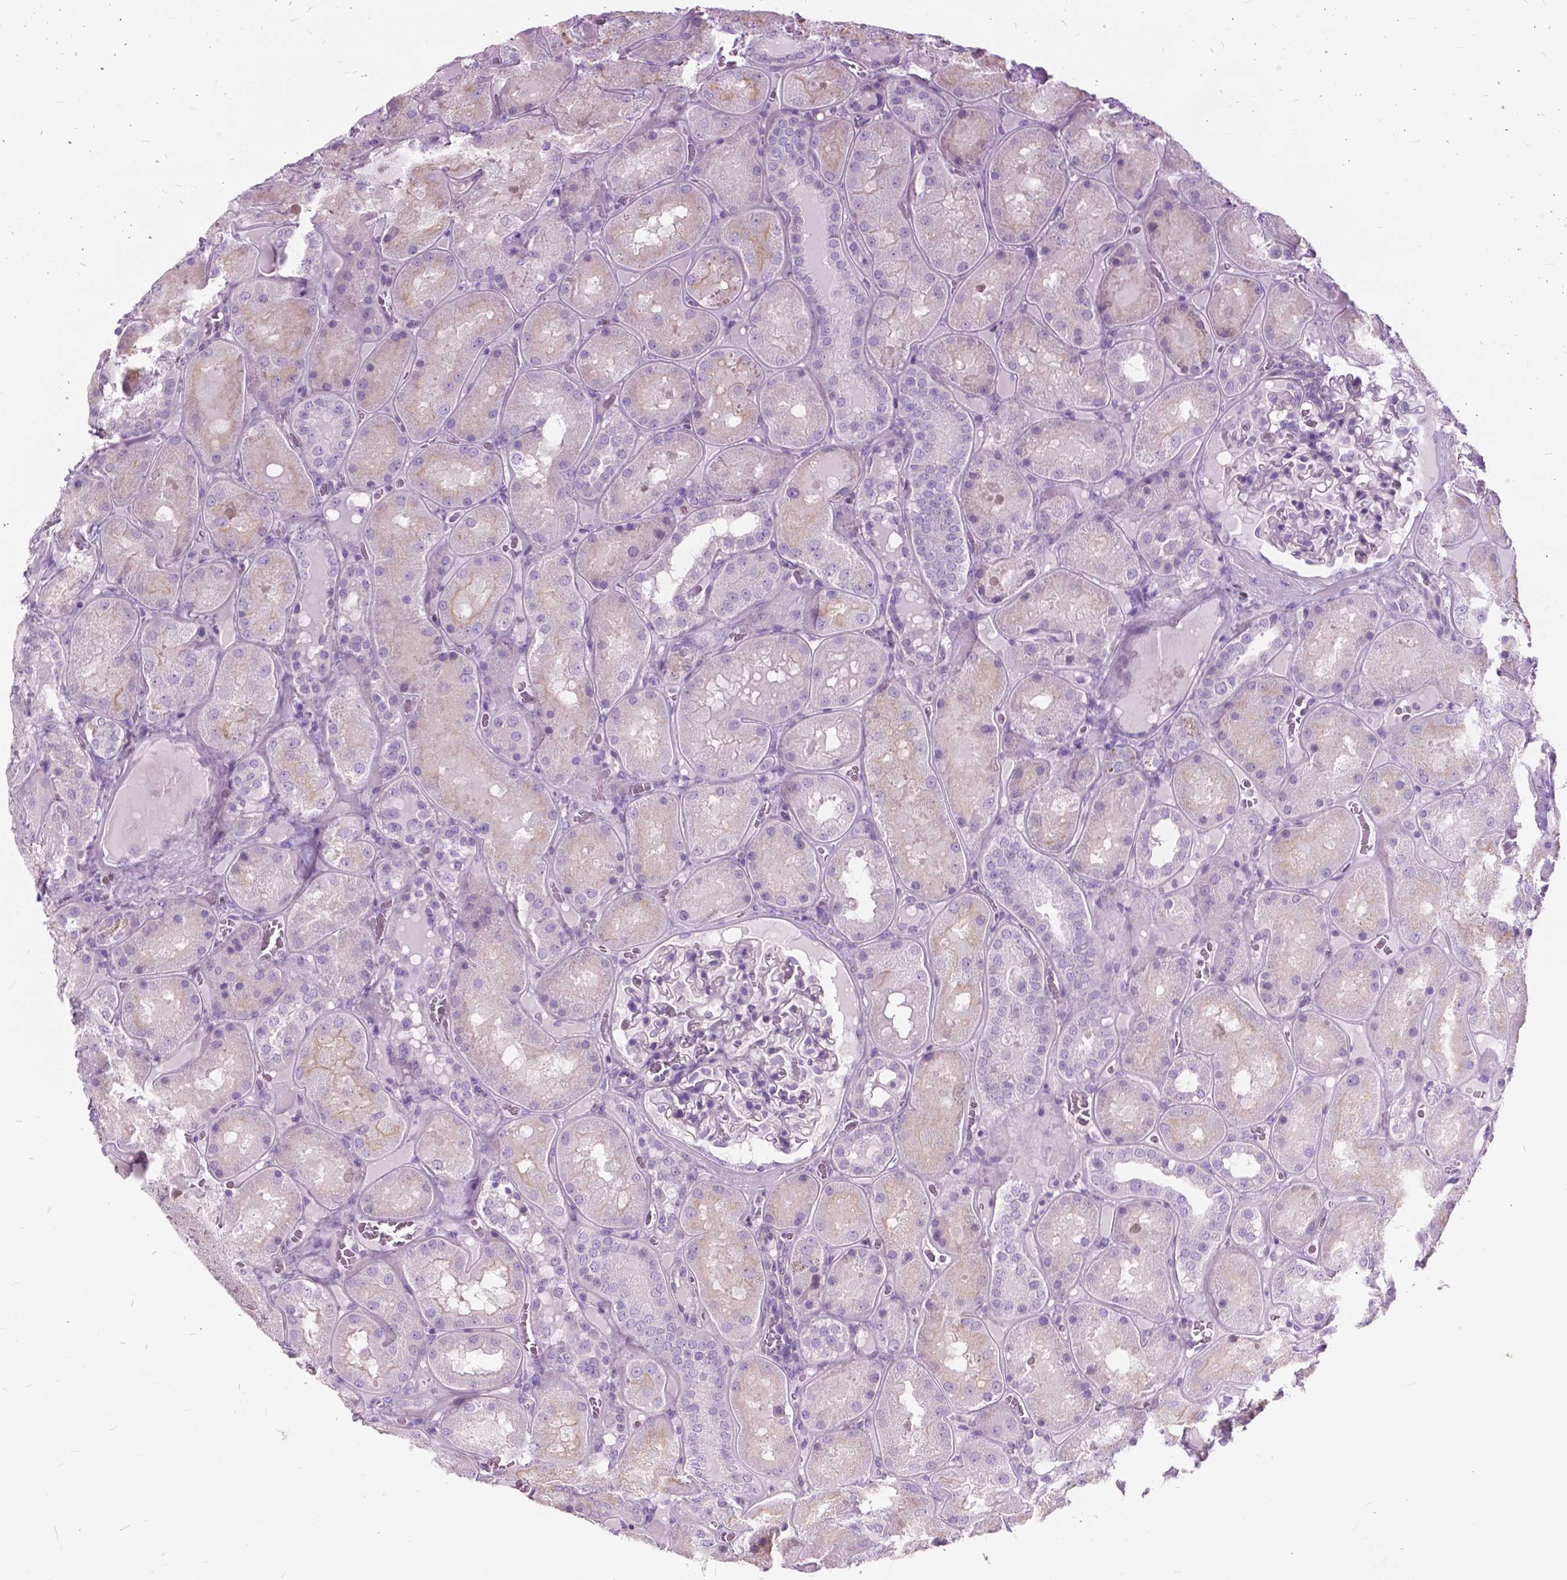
{"staining": {"intensity": "negative", "quantity": "none", "location": "none"}, "tissue": "kidney", "cell_type": "Cells in glomeruli", "image_type": "normal", "snomed": [{"axis": "morphology", "description": "Normal tissue, NOS"}, {"axis": "topography", "description": "Kidney"}], "caption": "Immunohistochemistry of normal kidney shows no staining in cells in glomeruli.", "gene": "SP140", "patient": {"sex": "male", "age": 73}}